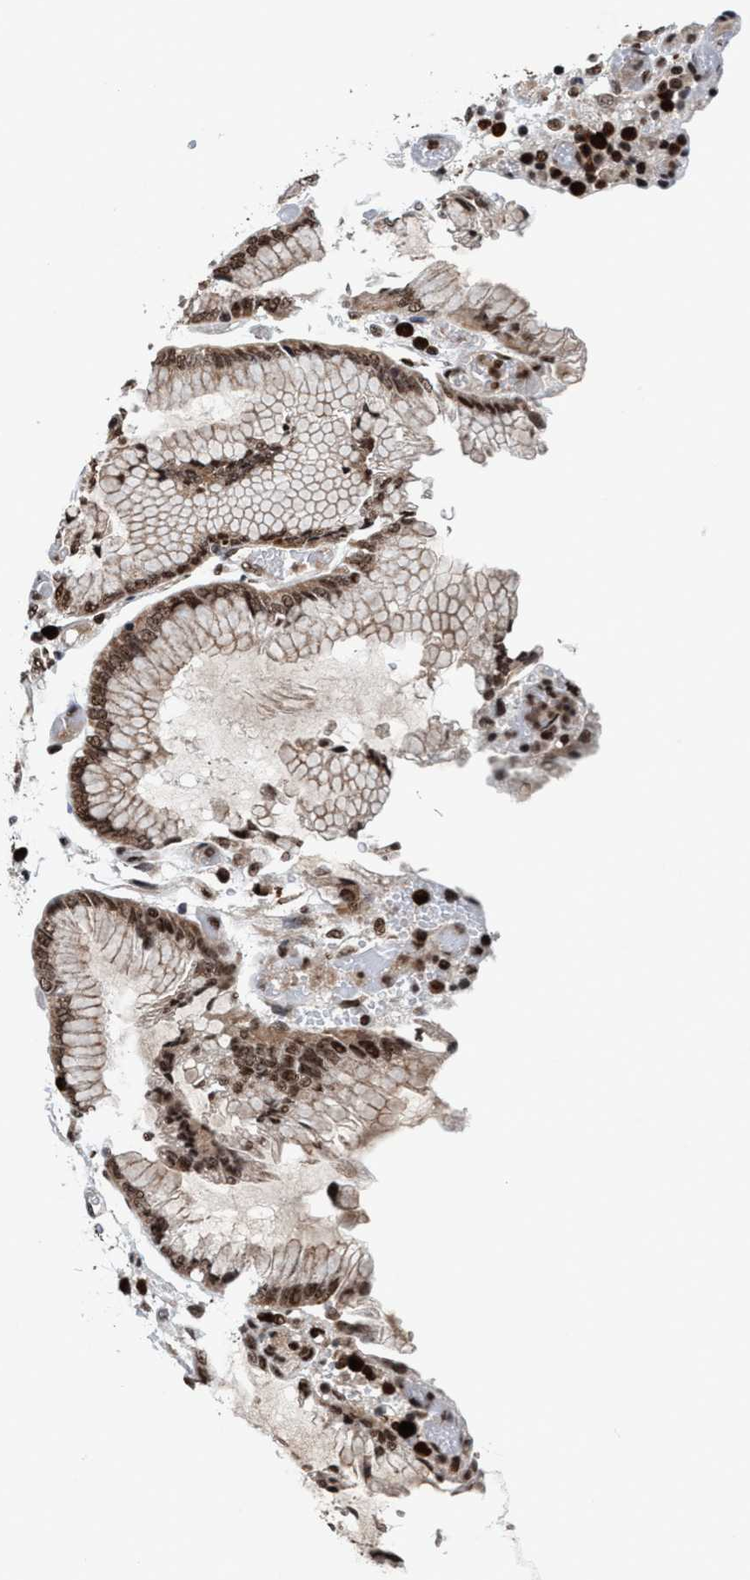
{"staining": {"intensity": "strong", "quantity": ">75%", "location": "cytoplasmic/membranous,nuclear"}, "tissue": "stomach cancer", "cell_type": "Tumor cells", "image_type": "cancer", "snomed": [{"axis": "morphology", "description": "Normal tissue, NOS"}, {"axis": "morphology", "description": "Adenocarcinoma, NOS"}, {"axis": "topography", "description": "Stomach"}], "caption": "Stomach cancer (adenocarcinoma) stained with immunohistochemistry (IHC) reveals strong cytoplasmic/membranous and nuclear positivity in about >75% of tumor cells.", "gene": "TOPBP1", "patient": {"sex": "male", "age": 48}}